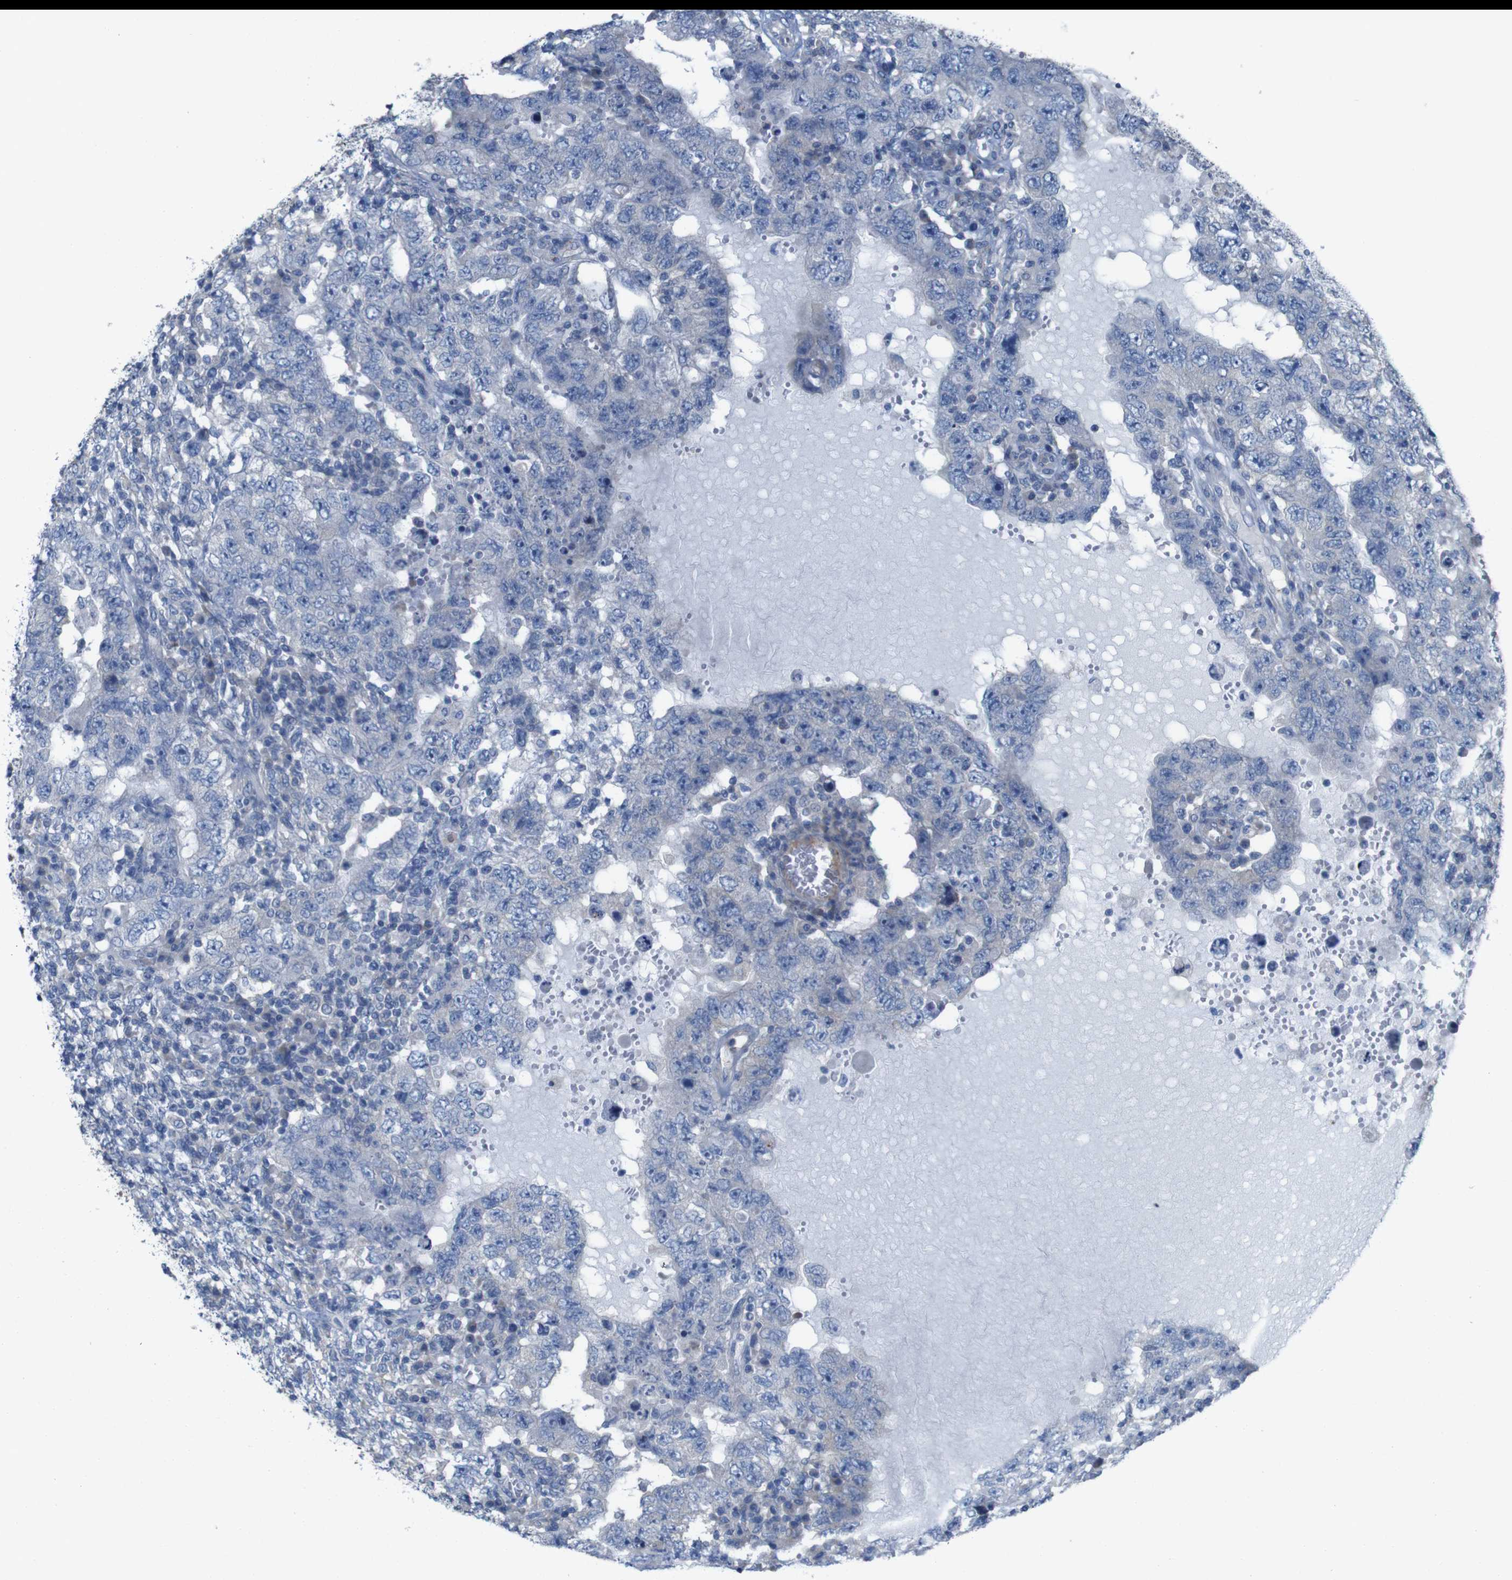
{"staining": {"intensity": "negative", "quantity": "none", "location": "none"}, "tissue": "testis cancer", "cell_type": "Tumor cells", "image_type": "cancer", "snomed": [{"axis": "morphology", "description": "Carcinoma, Embryonal, NOS"}, {"axis": "topography", "description": "Testis"}], "caption": "High power microscopy photomicrograph of an immunohistochemistry micrograph of testis cancer (embryonal carcinoma), revealing no significant expression in tumor cells. (DAB (3,3'-diaminobenzidine) immunohistochemistry (IHC) with hematoxylin counter stain).", "gene": "MYEOV", "patient": {"sex": "male", "age": 26}}